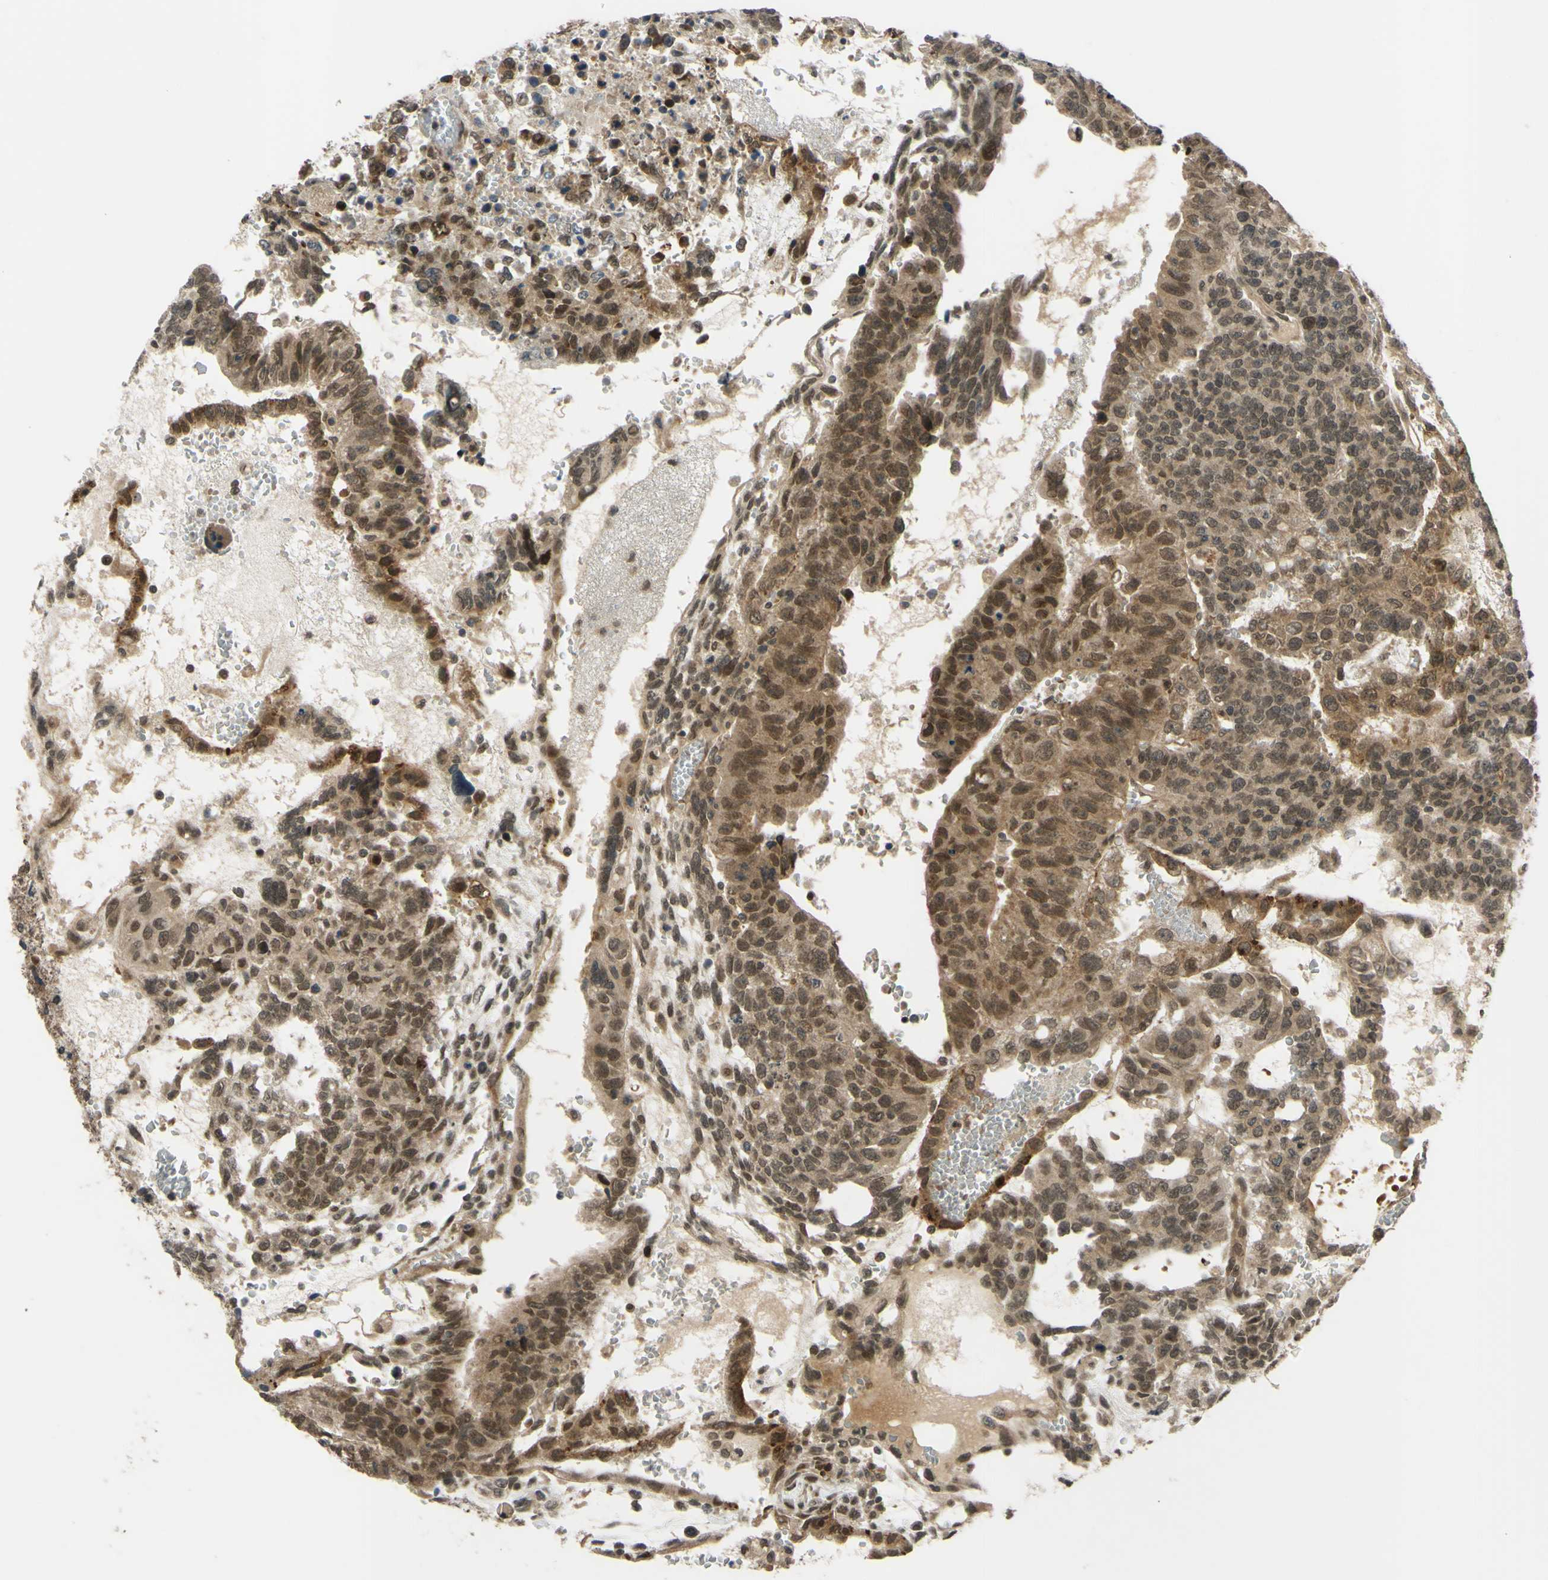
{"staining": {"intensity": "weak", "quantity": ">75%", "location": "cytoplasmic/membranous,nuclear"}, "tissue": "testis cancer", "cell_type": "Tumor cells", "image_type": "cancer", "snomed": [{"axis": "morphology", "description": "Seminoma, NOS"}, {"axis": "morphology", "description": "Carcinoma, Embryonal, NOS"}, {"axis": "topography", "description": "Testis"}], "caption": "A photomicrograph of testis embryonal carcinoma stained for a protein exhibits weak cytoplasmic/membranous and nuclear brown staining in tumor cells. The protein of interest is stained brown, and the nuclei are stained in blue (DAB (3,3'-diaminobenzidine) IHC with brightfield microscopy, high magnification).", "gene": "ABCC8", "patient": {"sex": "male", "age": 52}}